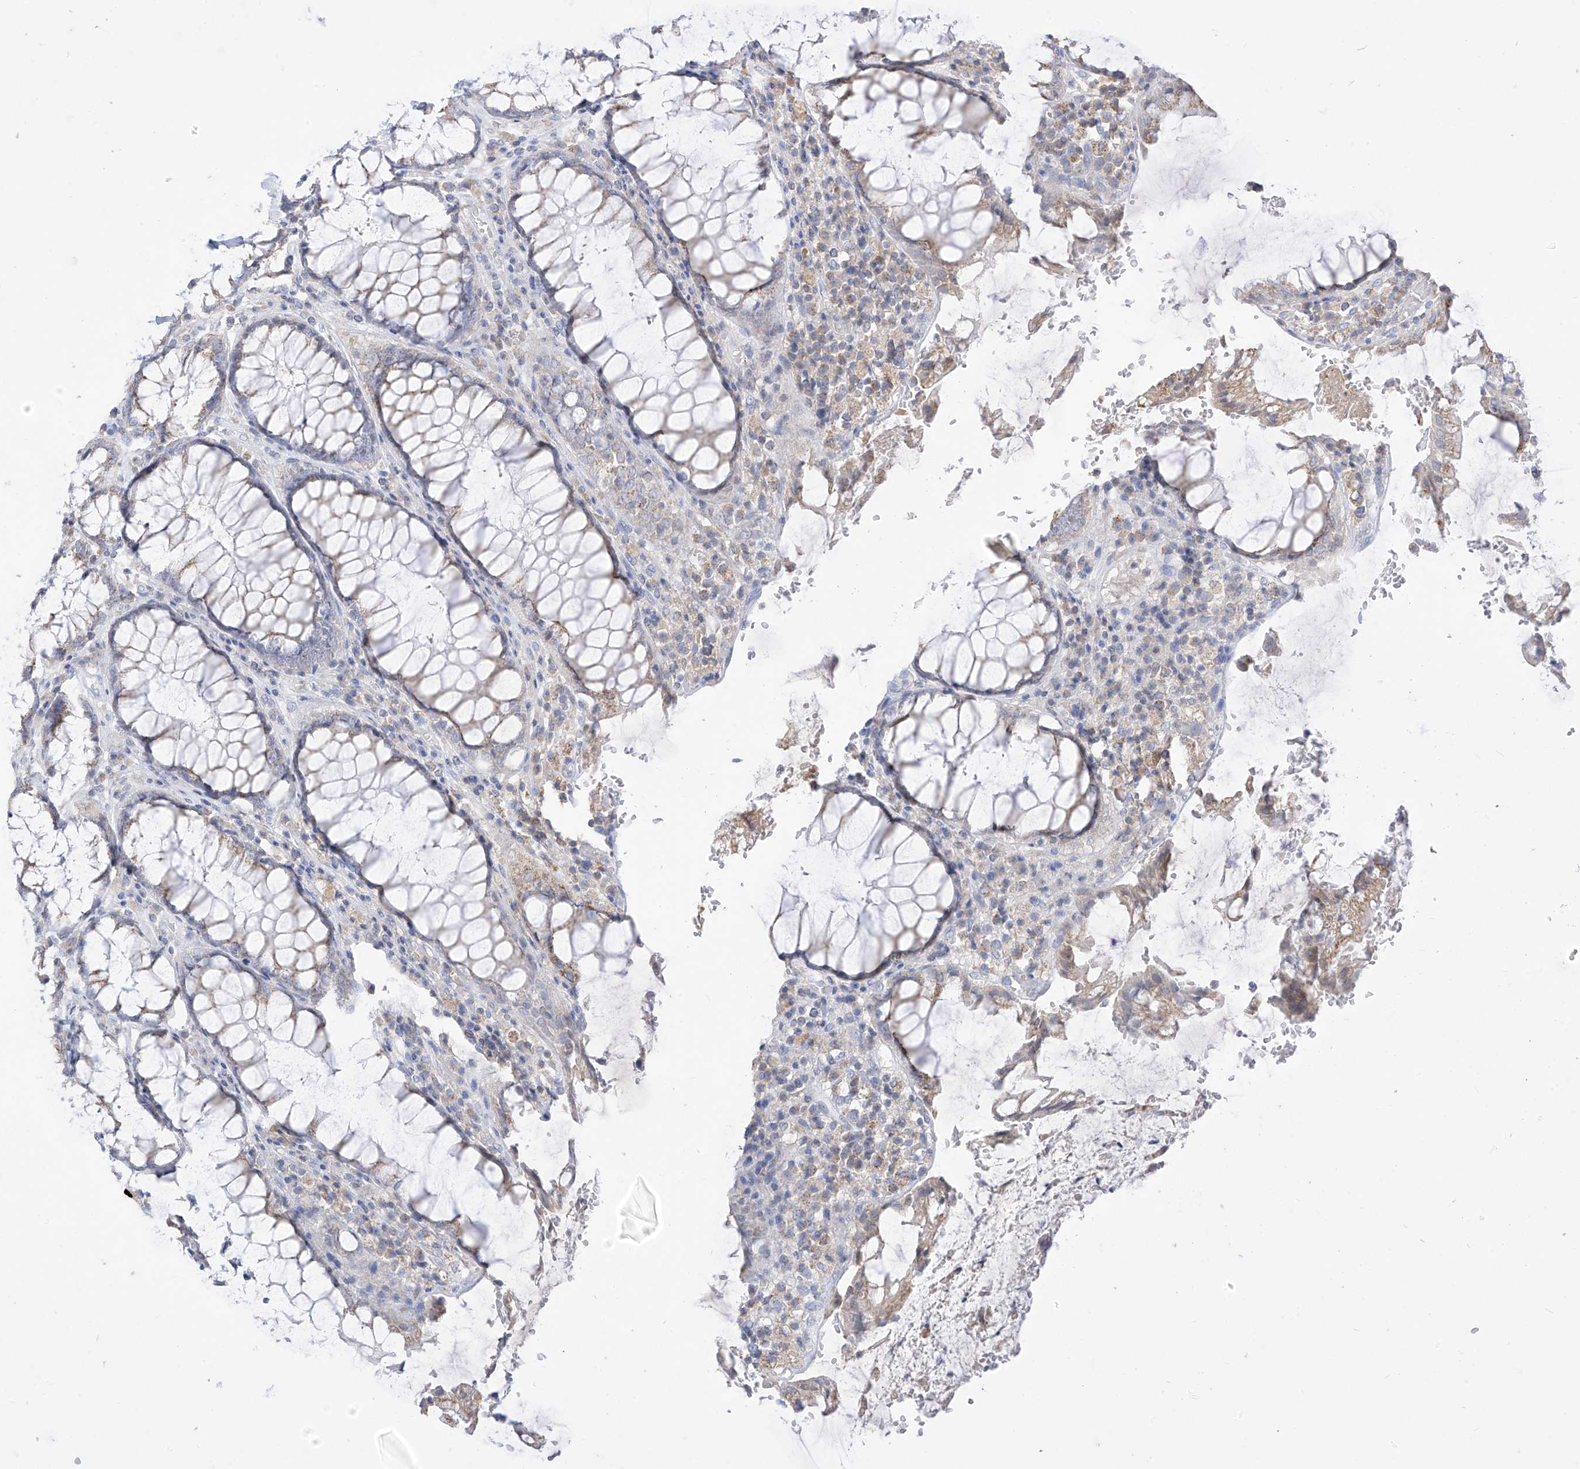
{"staining": {"intensity": "weak", "quantity": "<25%", "location": "cytoplasmic/membranous"}, "tissue": "rectum", "cell_type": "Glandular cells", "image_type": "normal", "snomed": [{"axis": "morphology", "description": "Normal tissue, NOS"}, {"axis": "topography", "description": "Rectum"}], "caption": "Immunohistochemistry (IHC) photomicrograph of benign rectum stained for a protein (brown), which reveals no positivity in glandular cells.", "gene": "RASA2", "patient": {"sex": "male", "age": 64}}